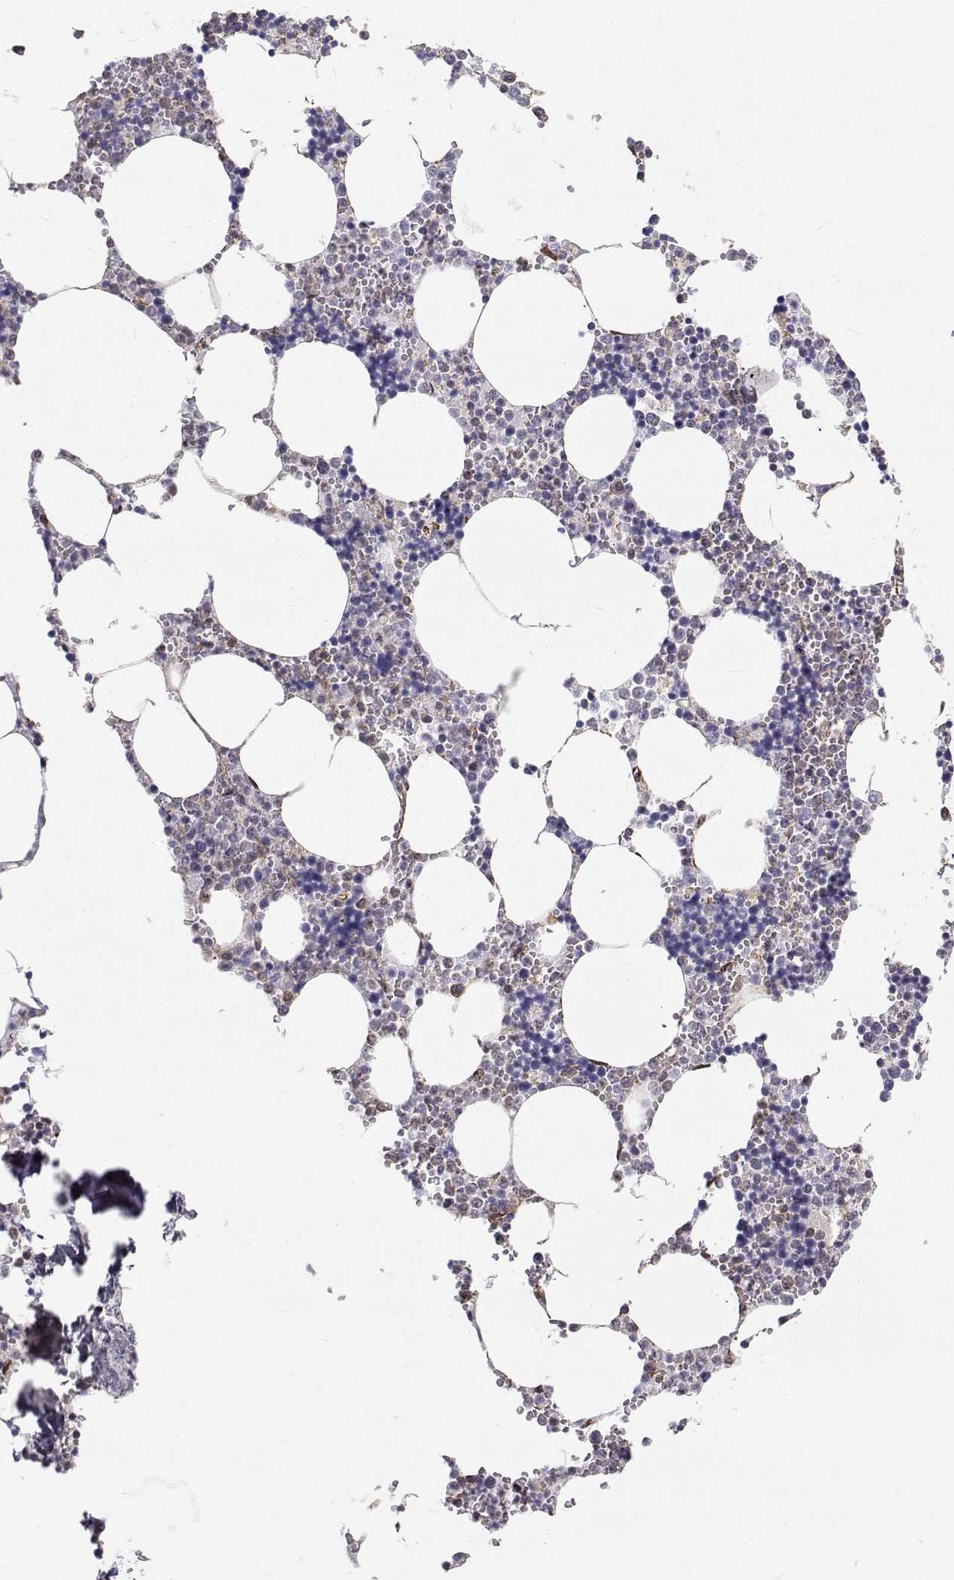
{"staining": {"intensity": "negative", "quantity": "none", "location": "none"}, "tissue": "bone marrow", "cell_type": "Hematopoietic cells", "image_type": "normal", "snomed": [{"axis": "morphology", "description": "Normal tissue, NOS"}, {"axis": "topography", "description": "Bone marrow"}], "caption": "Immunohistochemical staining of unremarkable human bone marrow demonstrates no significant positivity in hematopoietic cells.", "gene": "GSDMA", "patient": {"sex": "male", "age": 54}}